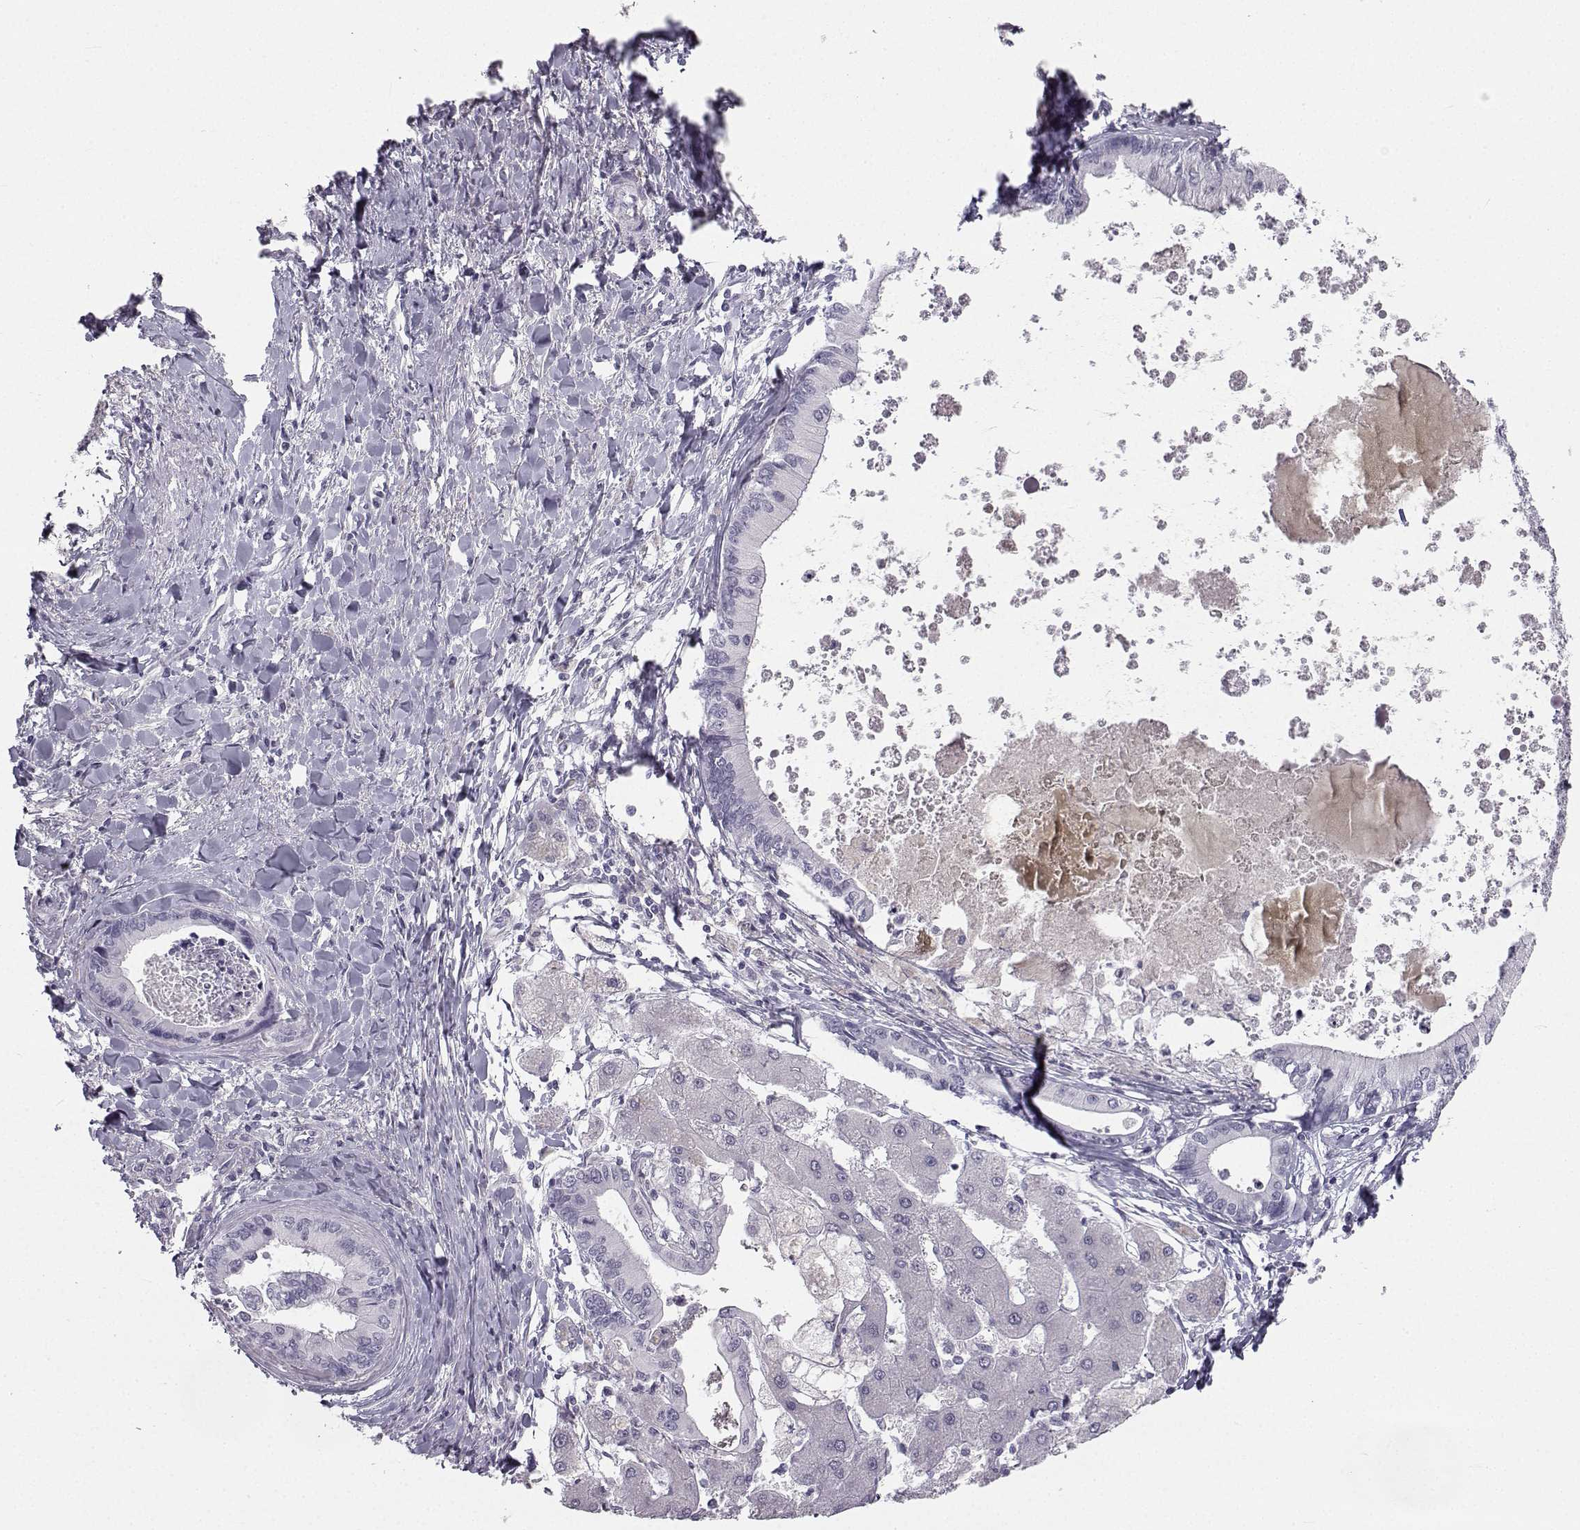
{"staining": {"intensity": "negative", "quantity": "none", "location": "none"}, "tissue": "liver cancer", "cell_type": "Tumor cells", "image_type": "cancer", "snomed": [{"axis": "morphology", "description": "Cholangiocarcinoma"}, {"axis": "topography", "description": "Liver"}], "caption": "Tumor cells are negative for protein expression in human liver cancer (cholangiocarcinoma).", "gene": "SYCE1", "patient": {"sex": "male", "age": 66}}